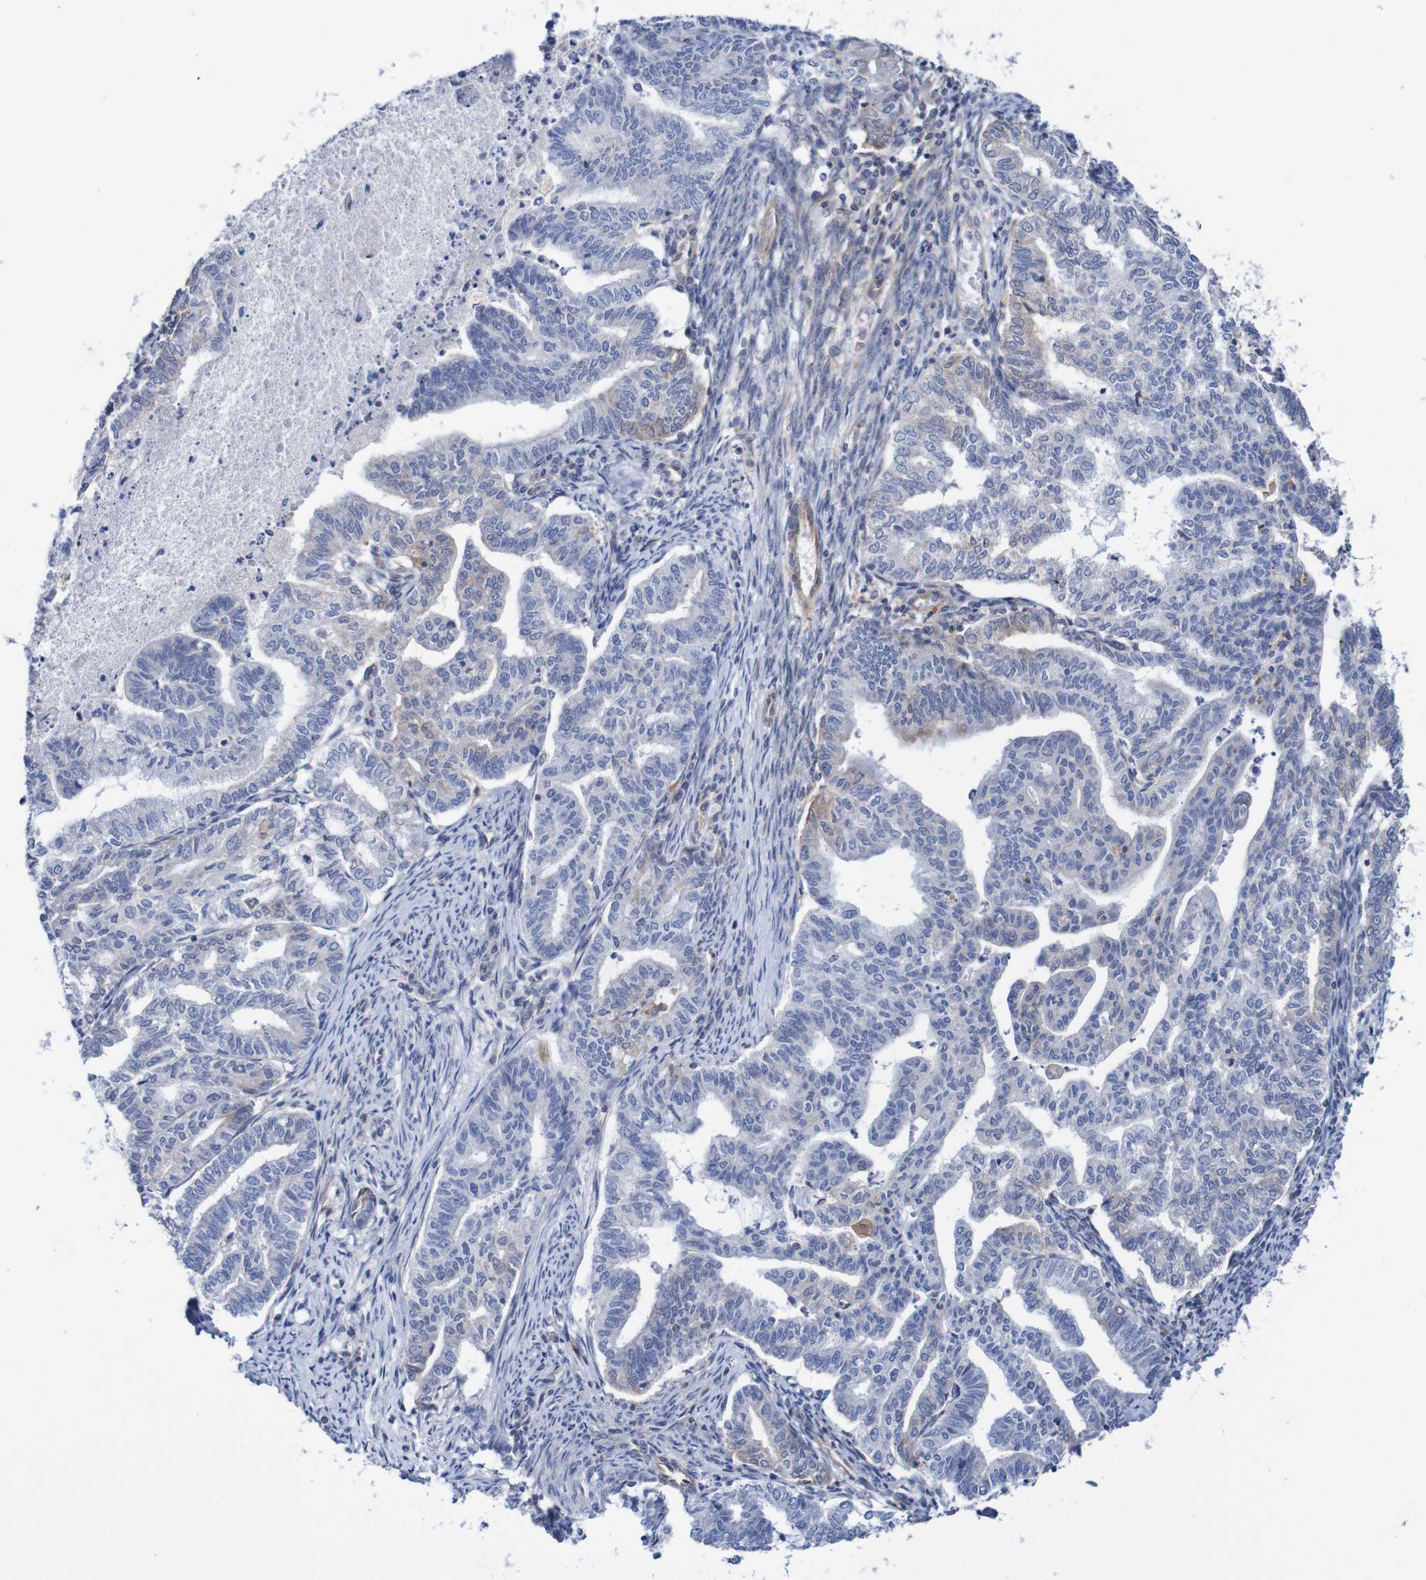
{"staining": {"intensity": "negative", "quantity": "none", "location": "none"}, "tissue": "endometrial cancer", "cell_type": "Tumor cells", "image_type": "cancer", "snomed": [{"axis": "morphology", "description": "Adenocarcinoma, NOS"}, {"axis": "topography", "description": "Endometrium"}], "caption": "Immunohistochemistry of endometrial adenocarcinoma displays no staining in tumor cells.", "gene": "RIGI", "patient": {"sex": "female", "age": 79}}